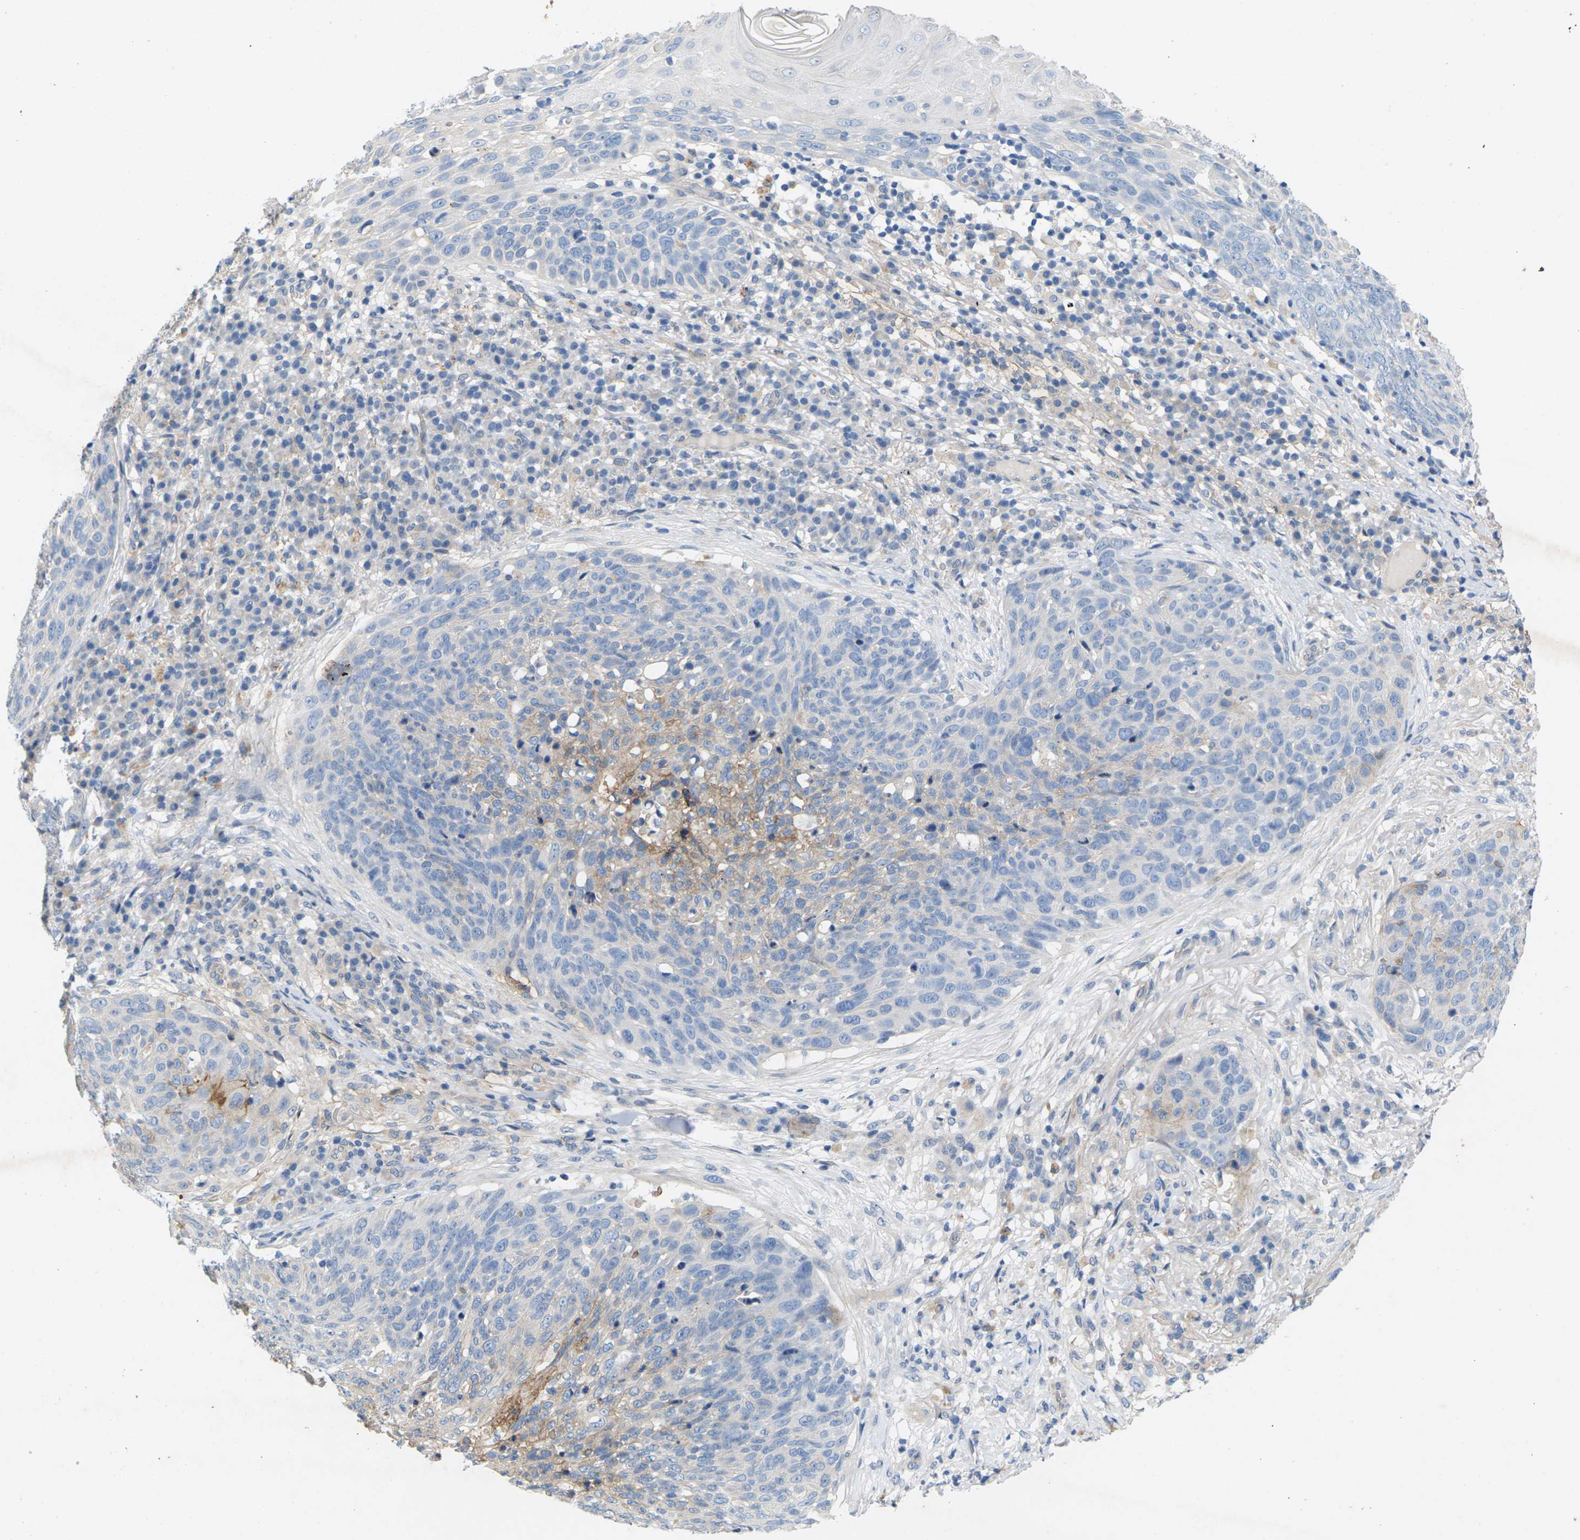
{"staining": {"intensity": "moderate", "quantity": "<25%", "location": "cytoplasmic/membranous"}, "tissue": "skin cancer", "cell_type": "Tumor cells", "image_type": "cancer", "snomed": [{"axis": "morphology", "description": "Squamous cell carcinoma in situ, NOS"}, {"axis": "morphology", "description": "Squamous cell carcinoma, NOS"}, {"axis": "topography", "description": "Skin"}], "caption": "Protein analysis of skin cancer tissue demonstrates moderate cytoplasmic/membranous staining in about <25% of tumor cells.", "gene": "ITGA5", "patient": {"sex": "male", "age": 93}}